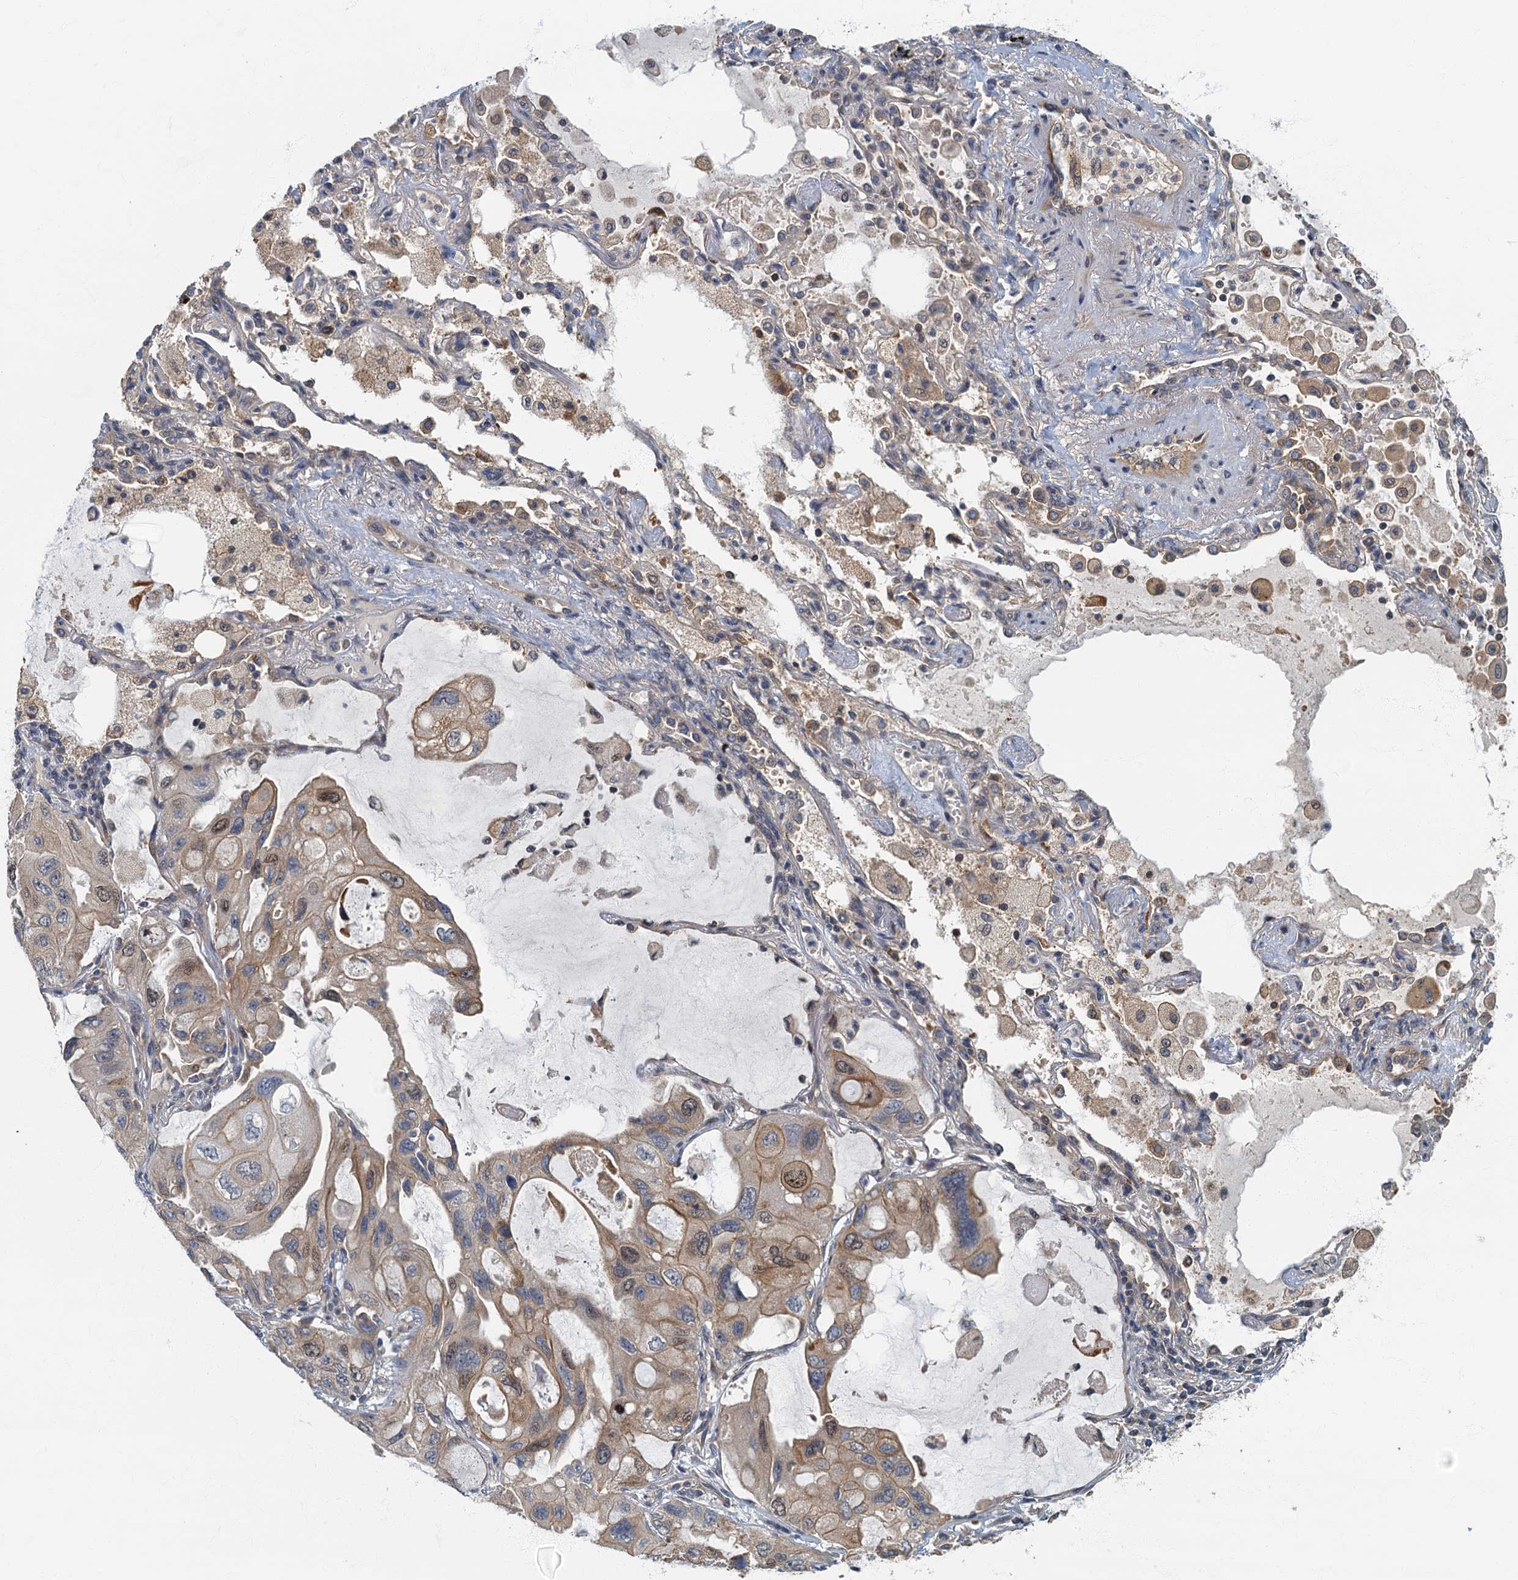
{"staining": {"intensity": "weak", "quantity": "25%-75%", "location": "cytoplasmic/membranous,nuclear"}, "tissue": "lung cancer", "cell_type": "Tumor cells", "image_type": "cancer", "snomed": [{"axis": "morphology", "description": "Squamous cell carcinoma, NOS"}, {"axis": "topography", "description": "Lung"}], "caption": "The histopathology image demonstrates staining of lung squamous cell carcinoma, revealing weak cytoplasmic/membranous and nuclear protein staining (brown color) within tumor cells.", "gene": "CKAP2L", "patient": {"sex": "female", "age": 73}}